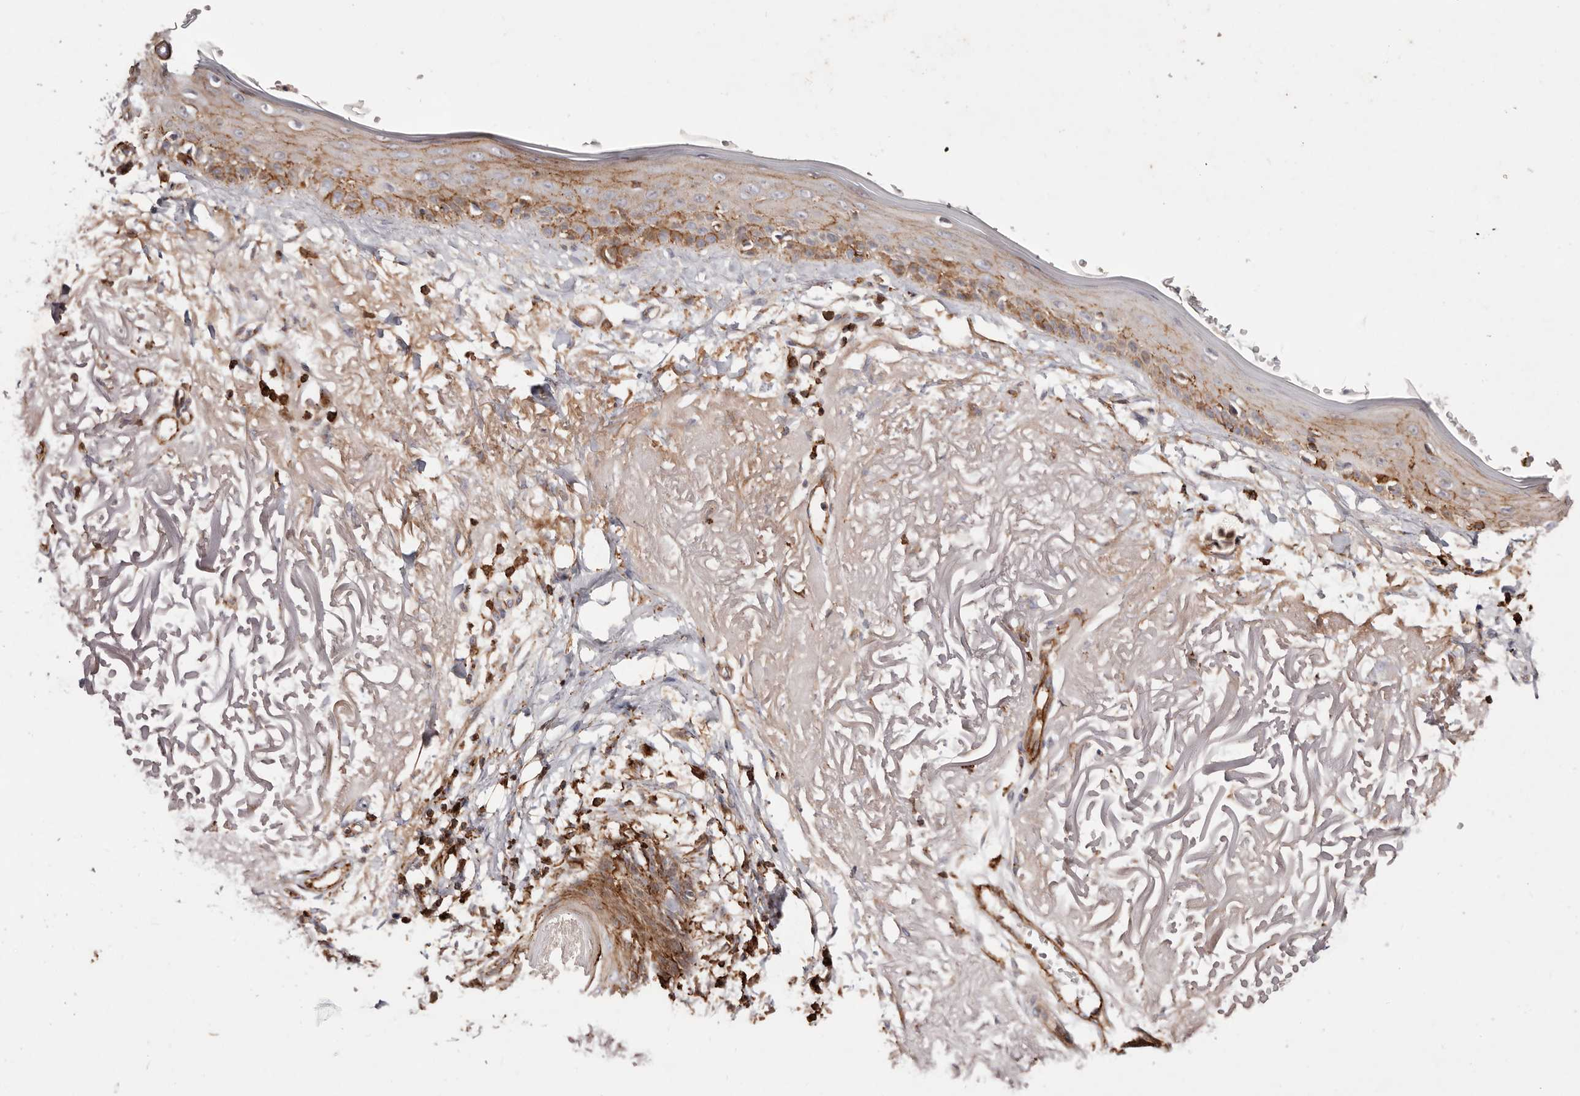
{"staining": {"intensity": "moderate", "quantity": ">75%", "location": "cytoplasmic/membranous"}, "tissue": "skin", "cell_type": "Fibroblasts", "image_type": "normal", "snomed": [{"axis": "morphology", "description": "Normal tissue, NOS"}, {"axis": "topography", "description": "Skin"}, {"axis": "topography", "description": "Skeletal muscle"}], "caption": "Immunohistochemistry (DAB) staining of unremarkable skin displays moderate cytoplasmic/membranous protein expression in about >75% of fibroblasts.", "gene": "PTPN22", "patient": {"sex": "male", "age": 83}}